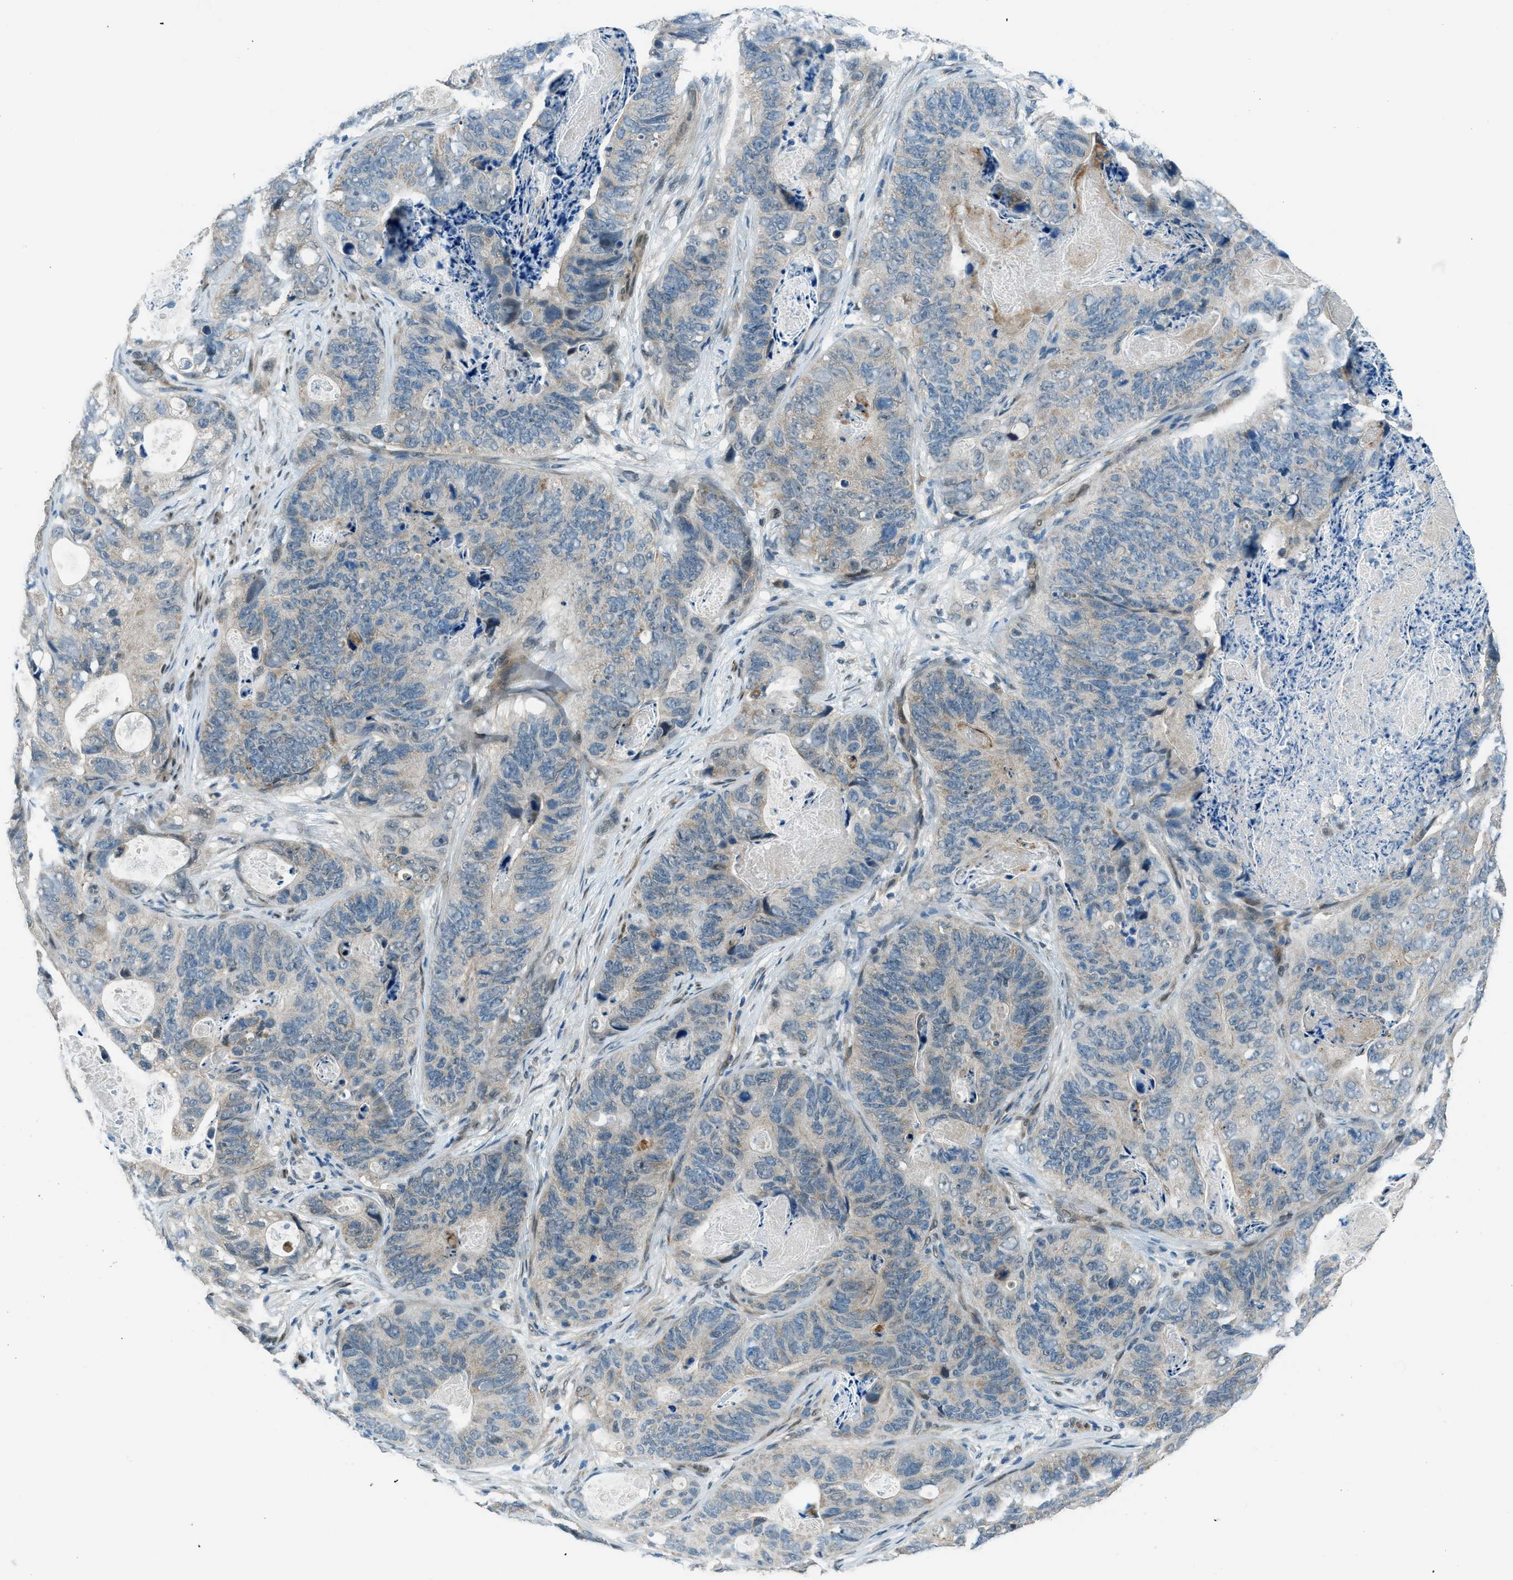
{"staining": {"intensity": "negative", "quantity": "none", "location": "none"}, "tissue": "stomach cancer", "cell_type": "Tumor cells", "image_type": "cancer", "snomed": [{"axis": "morphology", "description": "Adenocarcinoma, NOS"}, {"axis": "topography", "description": "Stomach"}], "caption": "Immunohistochemical staining of human stomach cancer (adenocarcinoma) exhibits no significant staining in tumor cells.", "gene": "NPEPL1", "patient": {"sex": "female", "age": 89}}